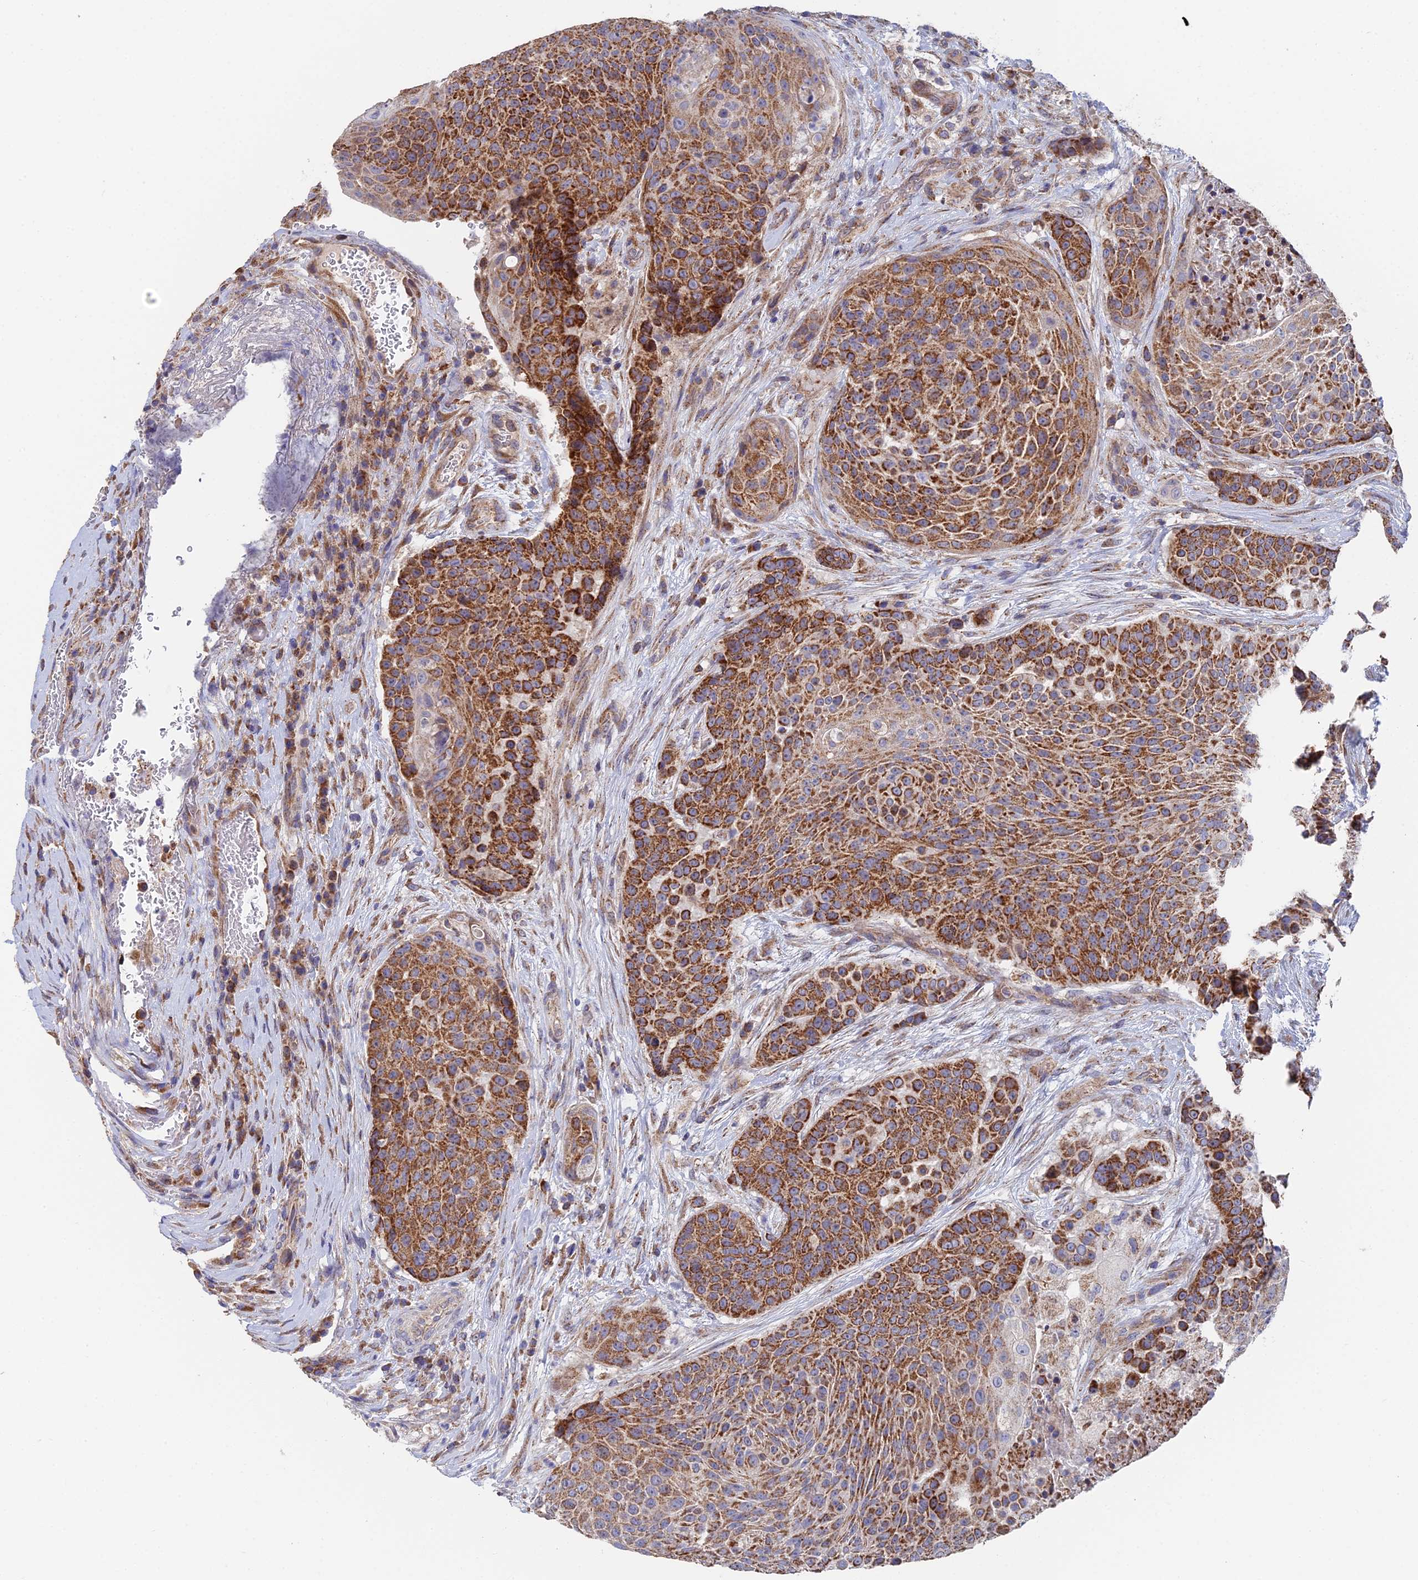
{"staining": {"intensity": "moderate", "quantity": ">75%", "location": "cytoplasmic/membranous"}, "tissue": "urothelial cancer", "cell_type": "Tumor cells", "image_type": "cancer", "snomed": [{"axis": "morphology", "description": "Urothelial carcinoma, High grade"}, {"axis": "topography", "description": "Urinary bladder"}], "caption": "Urothelial carcinoma (high-grade) stained for a protein reveals moderate cytoplasmic/membranous positivity in tumor cells.", "gene": "ECSIT", "patient": {"sex": "female", "age": 63}}